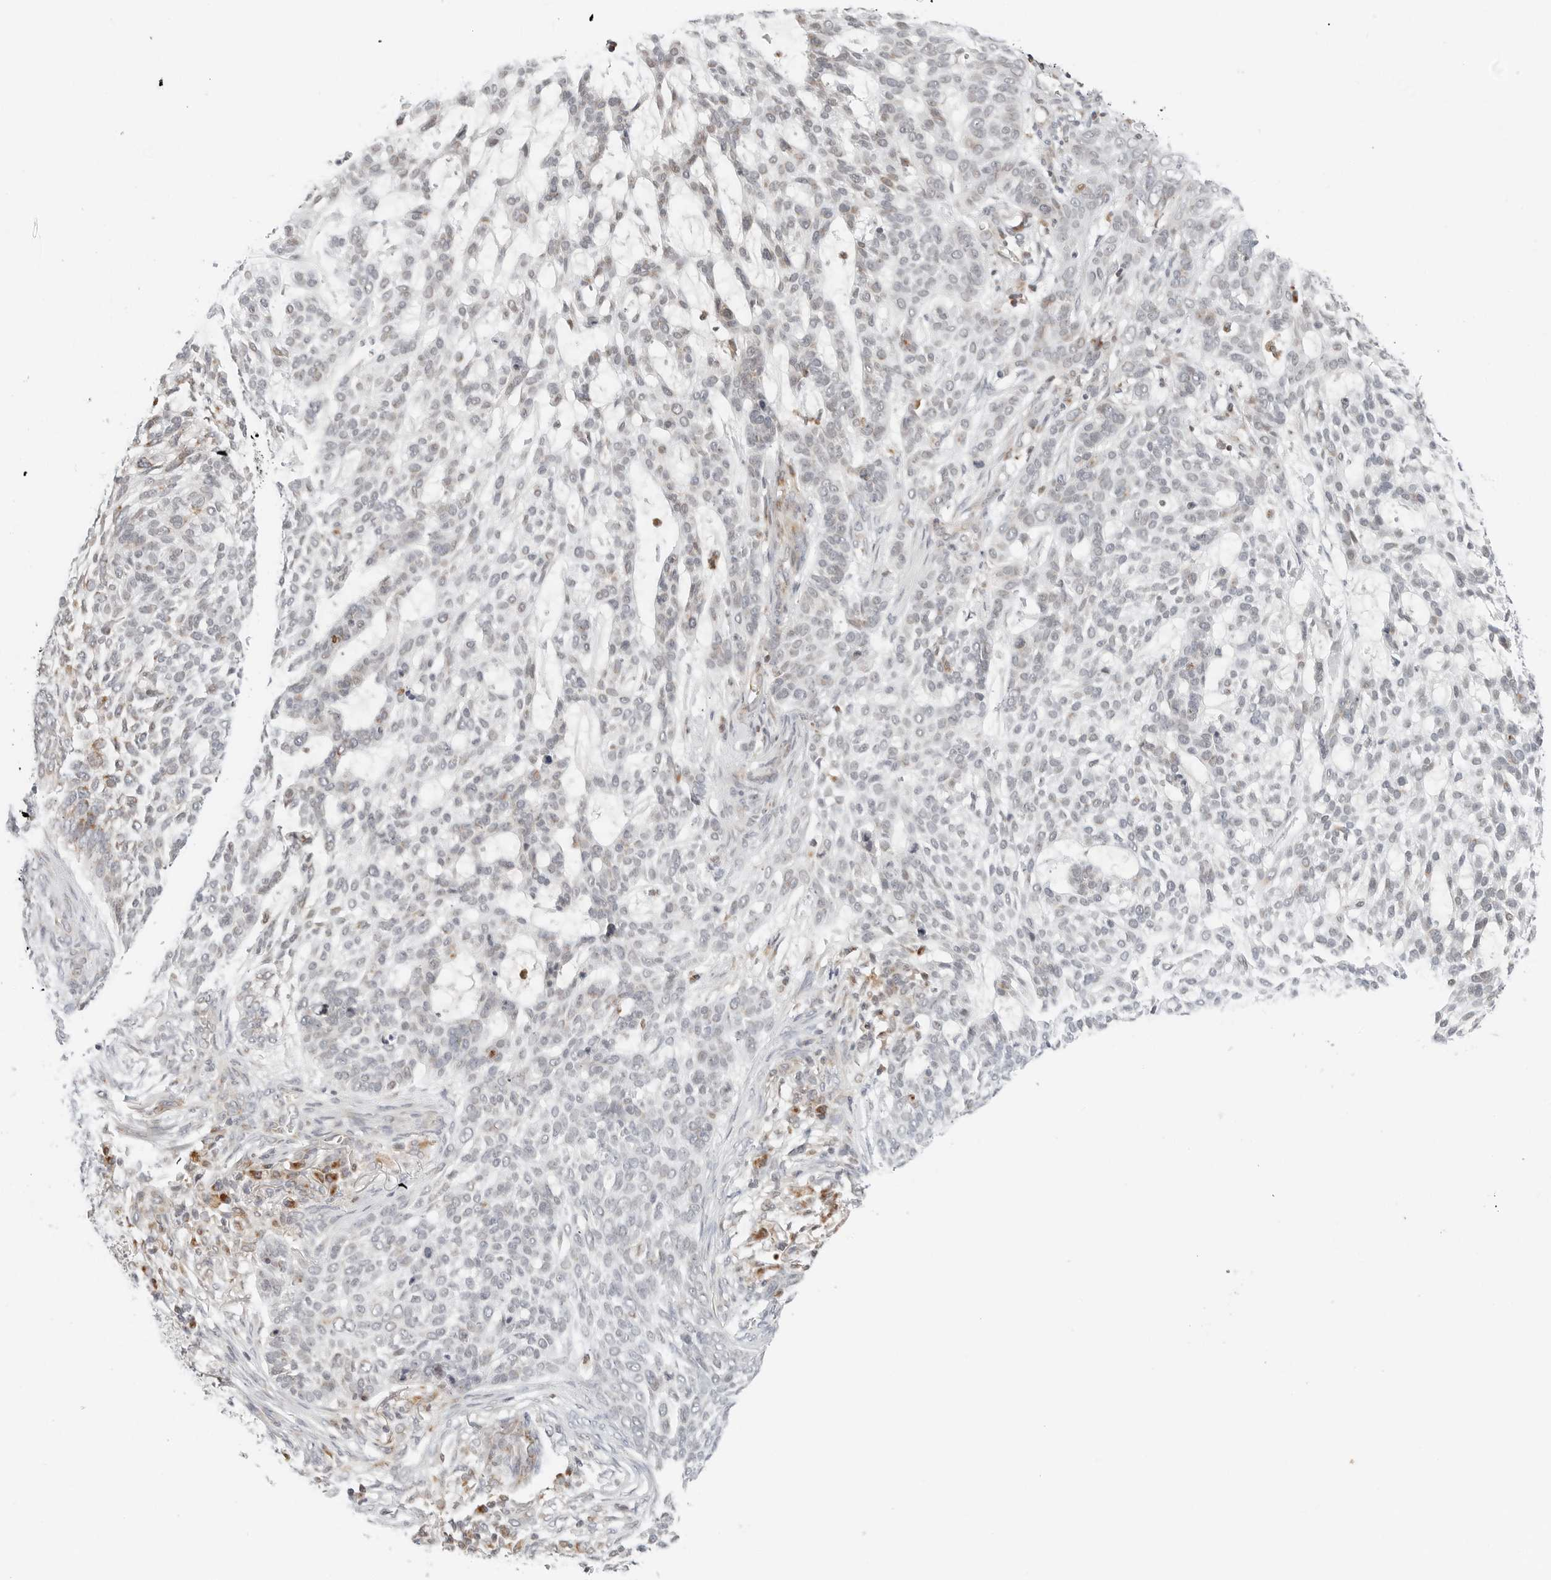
{"staining": {"intensity": "negative", "quantity": "none", "location": "none"}, "tissue": "skin cancer", "cell_type": "Tumor cells", "image_type": "cancer", "snomed": [{"axis": "morphology", "description": "Basal cell carcinoma"}, {"axis": "topography", "description": "Skin"}], "caption": "High magnification brightfield microscopy of skin cancer (basal cell carcinoma) stained with DAB (brown) and counterstained with hematoxylin (blue): tumor cells show no significant positivity. (DAB (3,3'-diaminobenzidine) immunohistochemistry (IHC) with hematoxylin counter stain).", "gene": "DYRK4", "patient": {"sex": "female", "age": 64}}